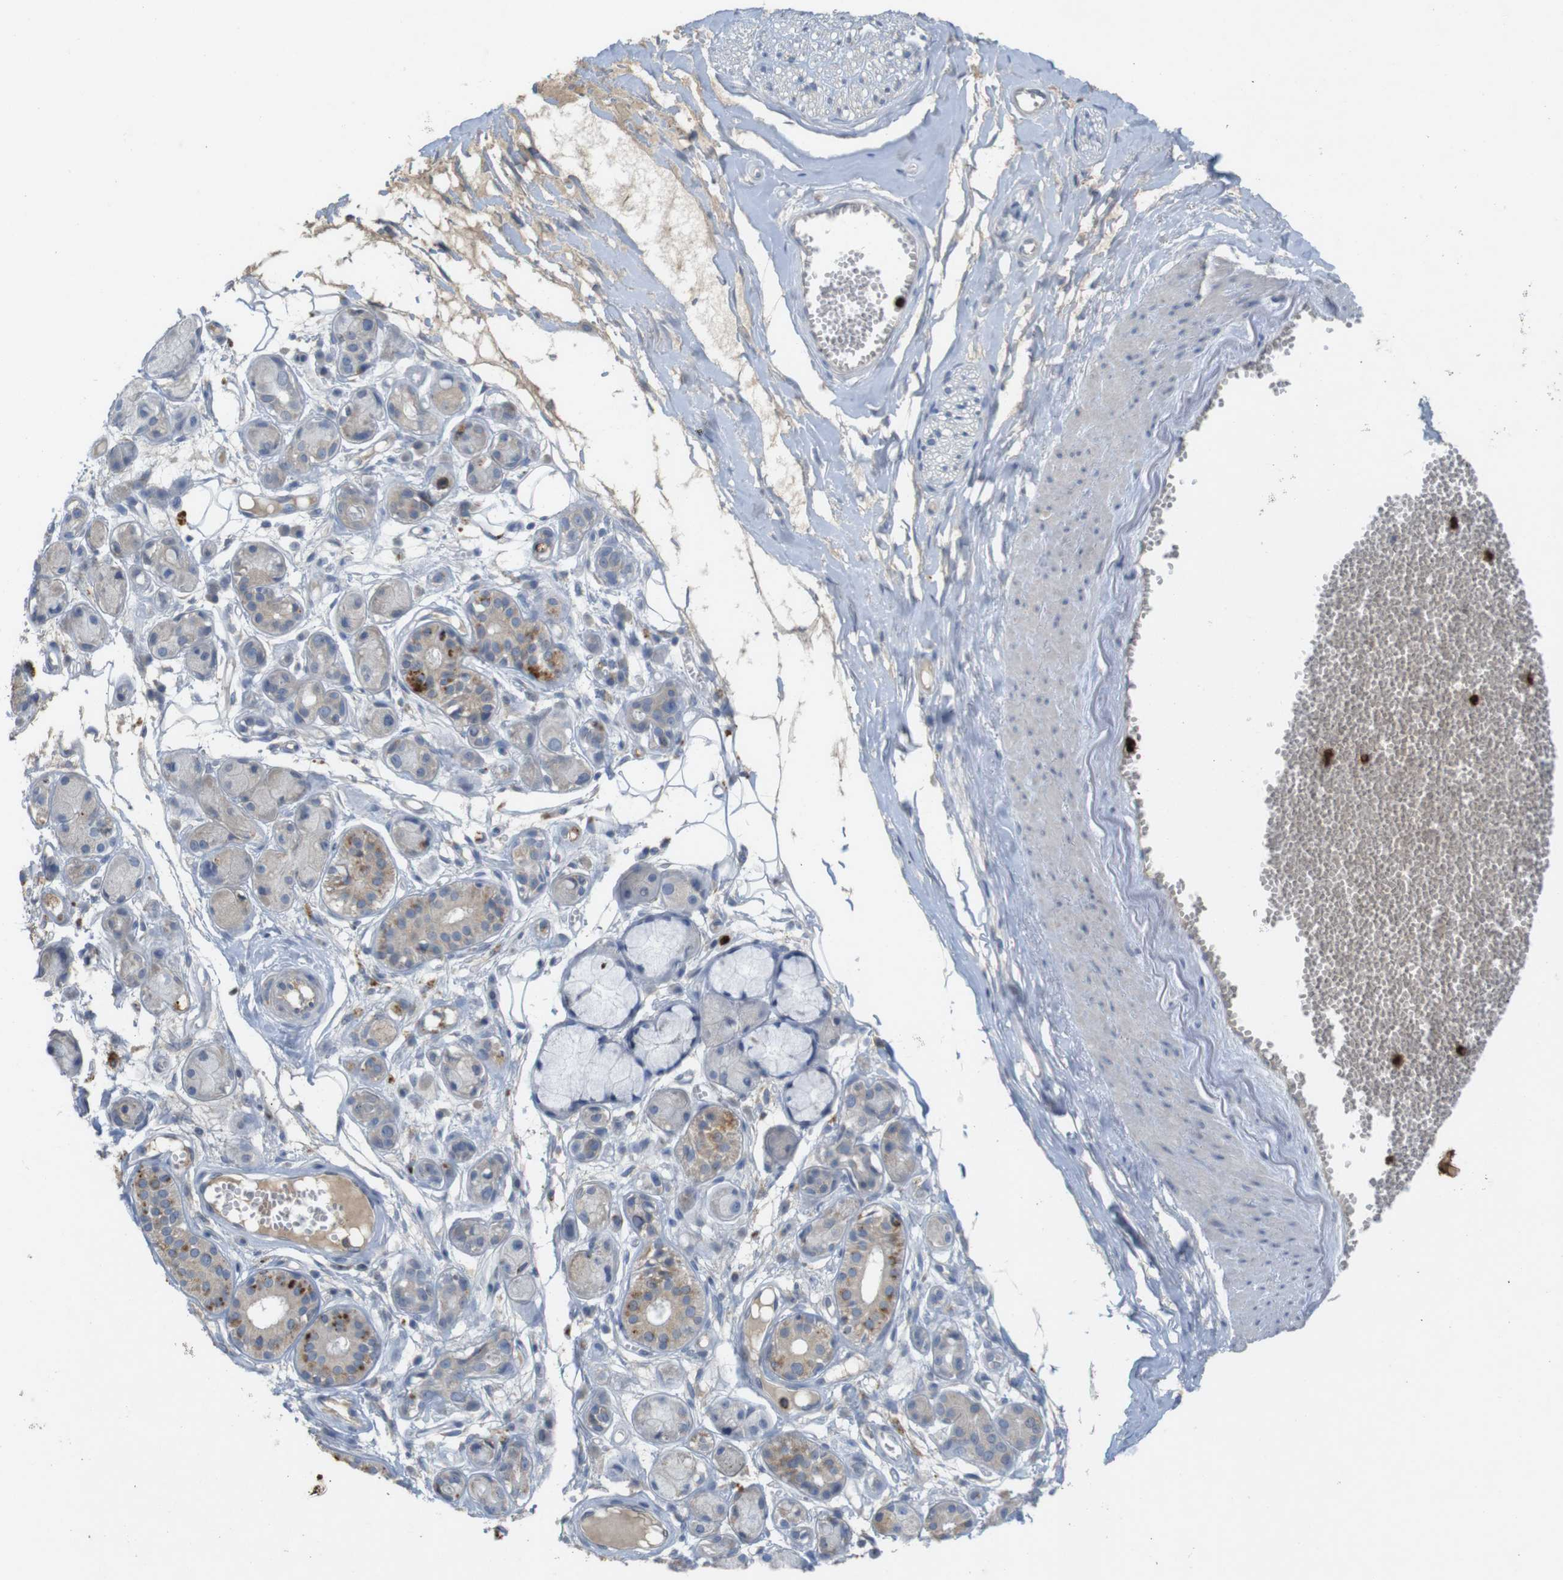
{"staining": {"intensity": "negative", "quantity": "none", "location": "none"}, "tissue": "adipose tissue", "cell_type": "Adipocytes", "image_type": "normal", "snomed": [{"axis": "morphology", "description": "Normal tissue, NOS"}, {"axis": "morphology", "description": "Inflammation, NOS"}, {"axis": "topography", "description": "Salivary gland"}, {"axis": "topography", "description": "Peripheral nerve tissue"}], "caption": "This is an immunohistochemistry (IHC) photomicrograph of normal adipose tissue. There is no positivity in adipocytes.", "gene": "TSPAN14", "patient": {"sex": "female", "age": 75}}